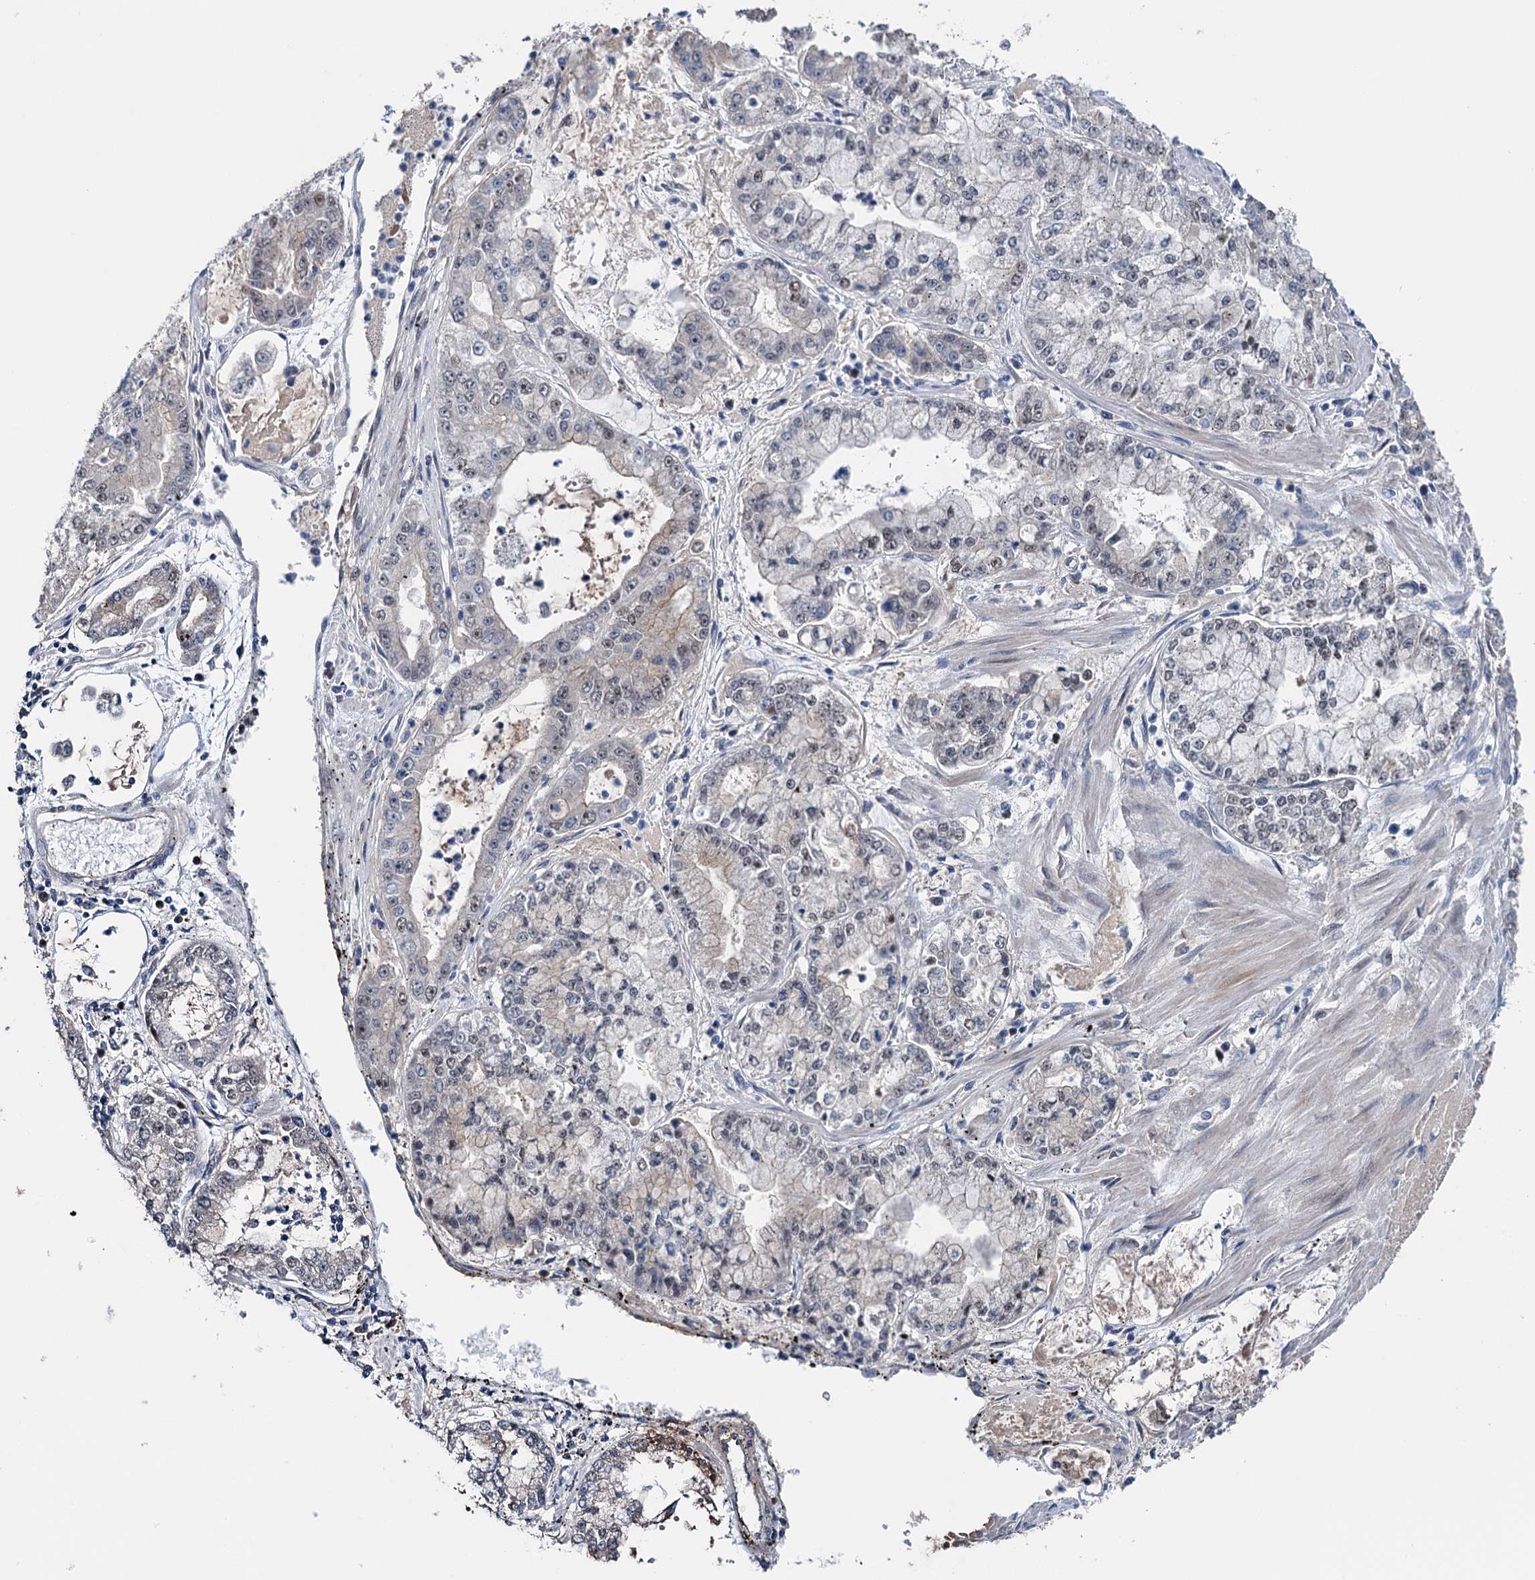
{"staining": {"intensity": "moderate", "quantity": "<25%", "location": "cytoplasmic/membranous"}, "tissue": "stomach cancer", "cell_type": "Tumor cells", "image_type": "cancer", "snomed": [{"axis": "morphology", "description": "Adenocarcinoma, NOS"}, {"axis": "topography", "description": "Stomach"}], "caption": "Adenocarcinoma (stomach) tissue displays moderate cytoplasmic/membranous expression in approximately <25% of tumor cells, visualized by immunohistochemistry.", "gene": "EYA4", "patient": {"sex": "male", "age": 76}}